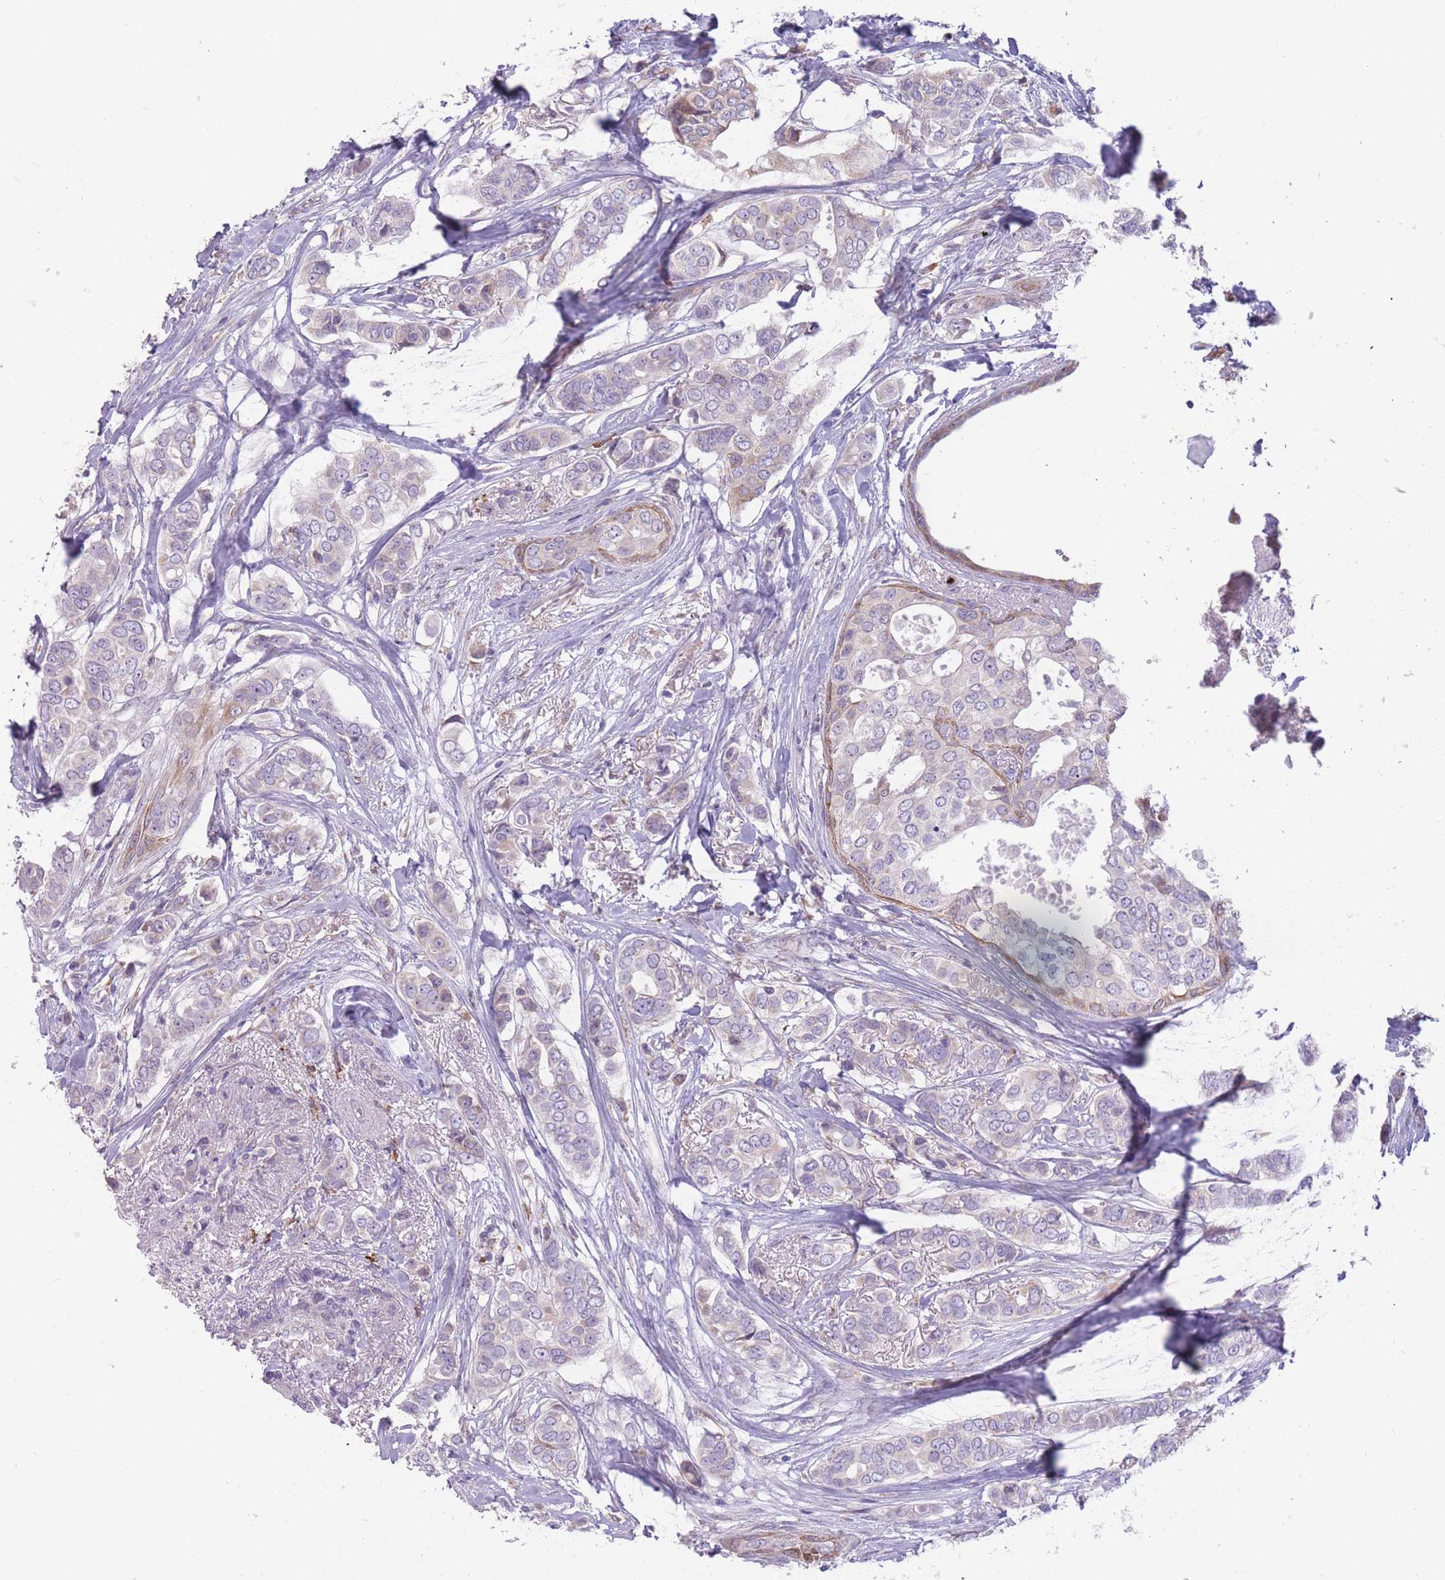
{"staining": {"intensity": "negative", "quantity": "none", "location": "none"}, "tissue": "breast cancer", "cell_type": "Tumor cells", "image_type": "cancer", "snomed": [{"axis": "morphology", "description": "Lobular carcinoma"}, {"axis": "topography", "description": "Breast"}], "caption": "This is a histopathology image of IHC staining of breast cancer, which shows no expression in tumor cells. (DAB immunohistochemistry visualized using brightfield microscopy, high magnification).", "gene": "TRAPPC5", "patient": {"sex": "female", "age": 51}}